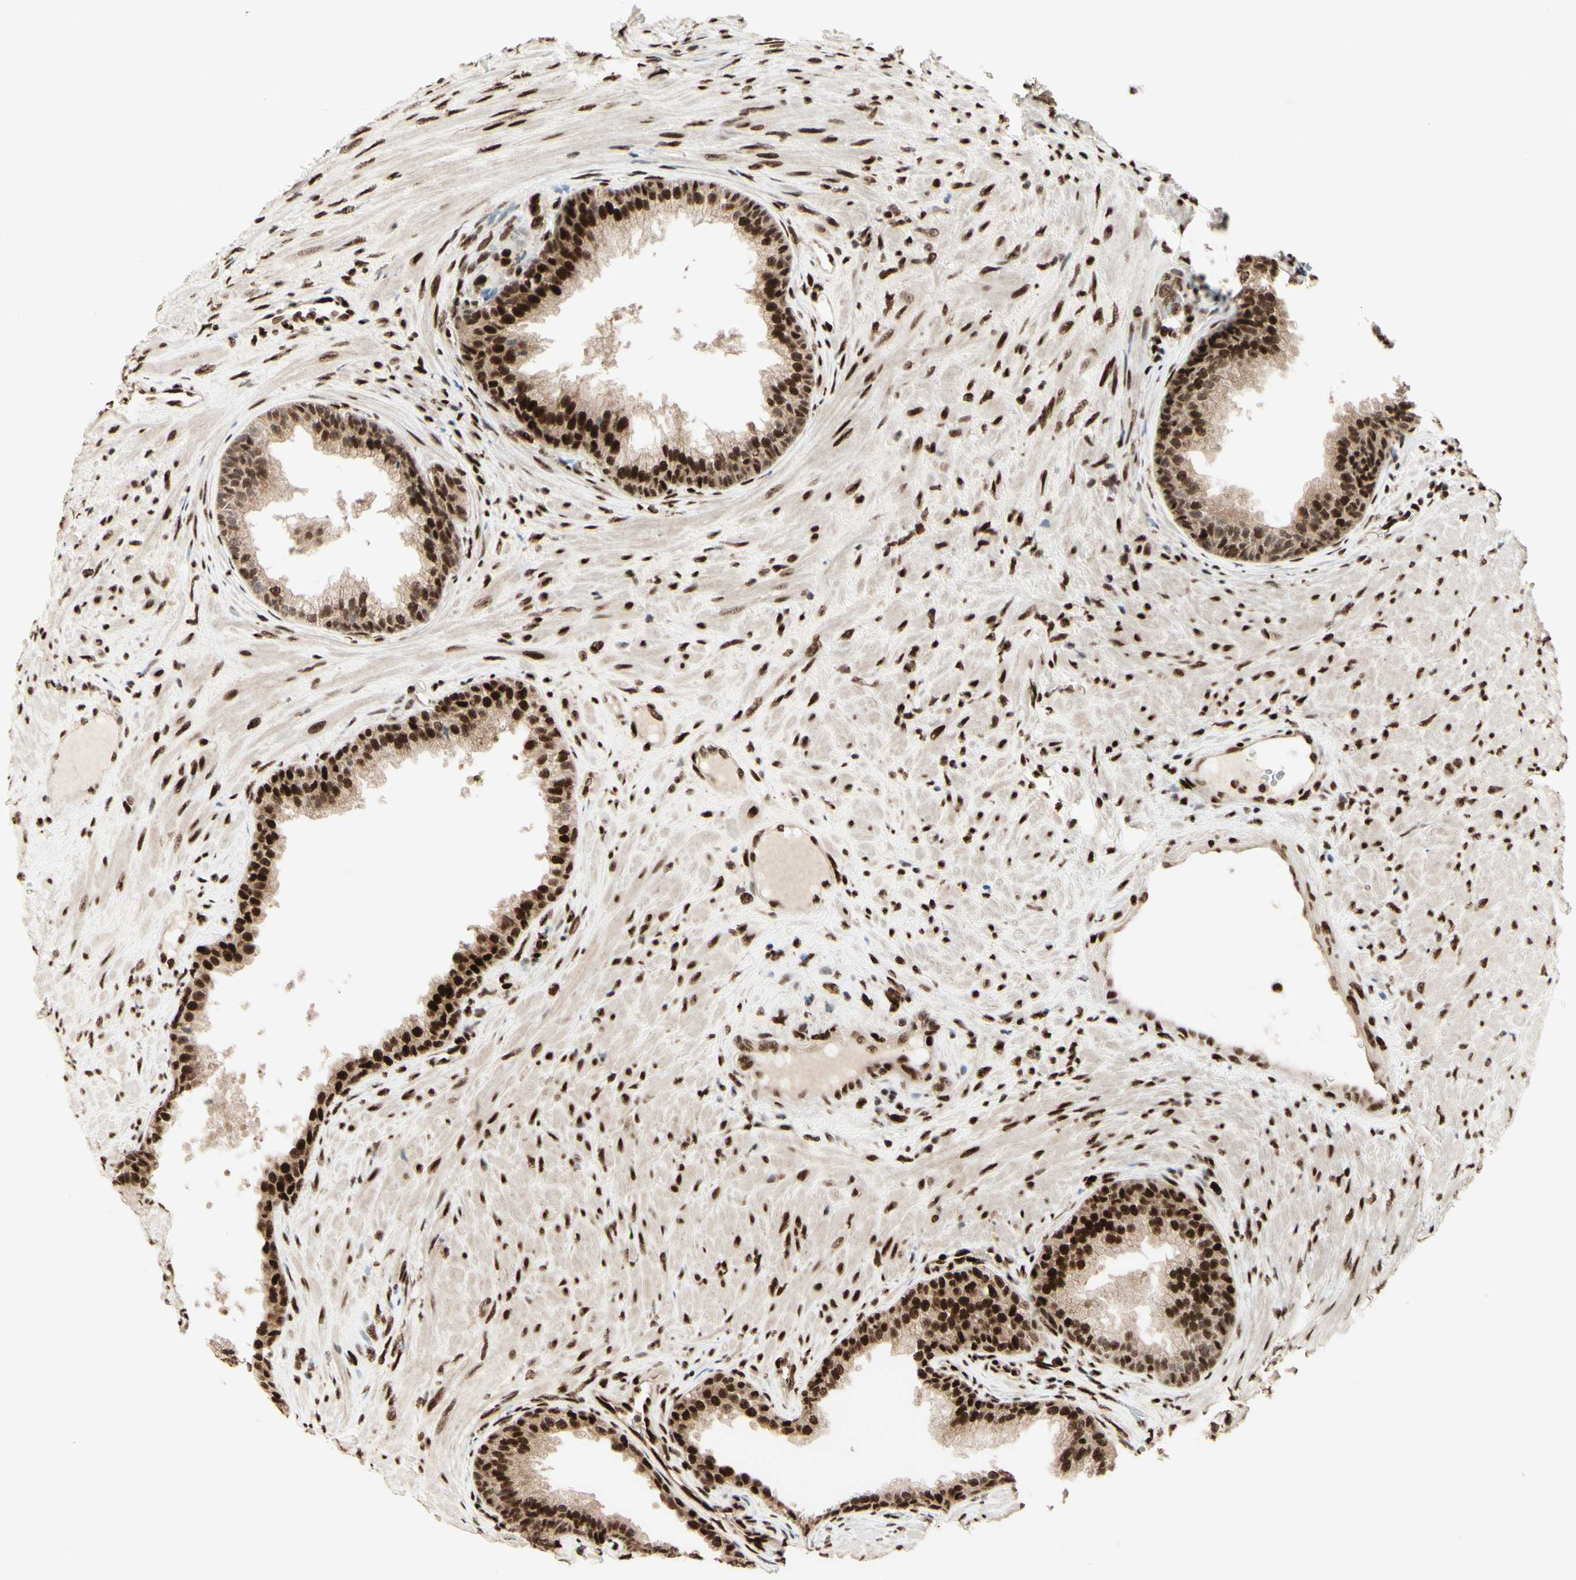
{"staining": {"intensity": "strong", "quantity": ">75%", "location": "nuclear"}, "tissue": "prostate", "cell_type": "Glandular cells", "image_type": "normal", "snomed": [{"axis": "morphology", "description": "Normal tissue, NOS"}, {"axis": "topography", "description": "Prostate"}], "caption": "Protein expression analysis of unremarkable human prostate reveals strong nuclear staining in about >75% of glandular cells.", "gene": "NR3C1", "patient": {"sex": "male", "age": 76}}